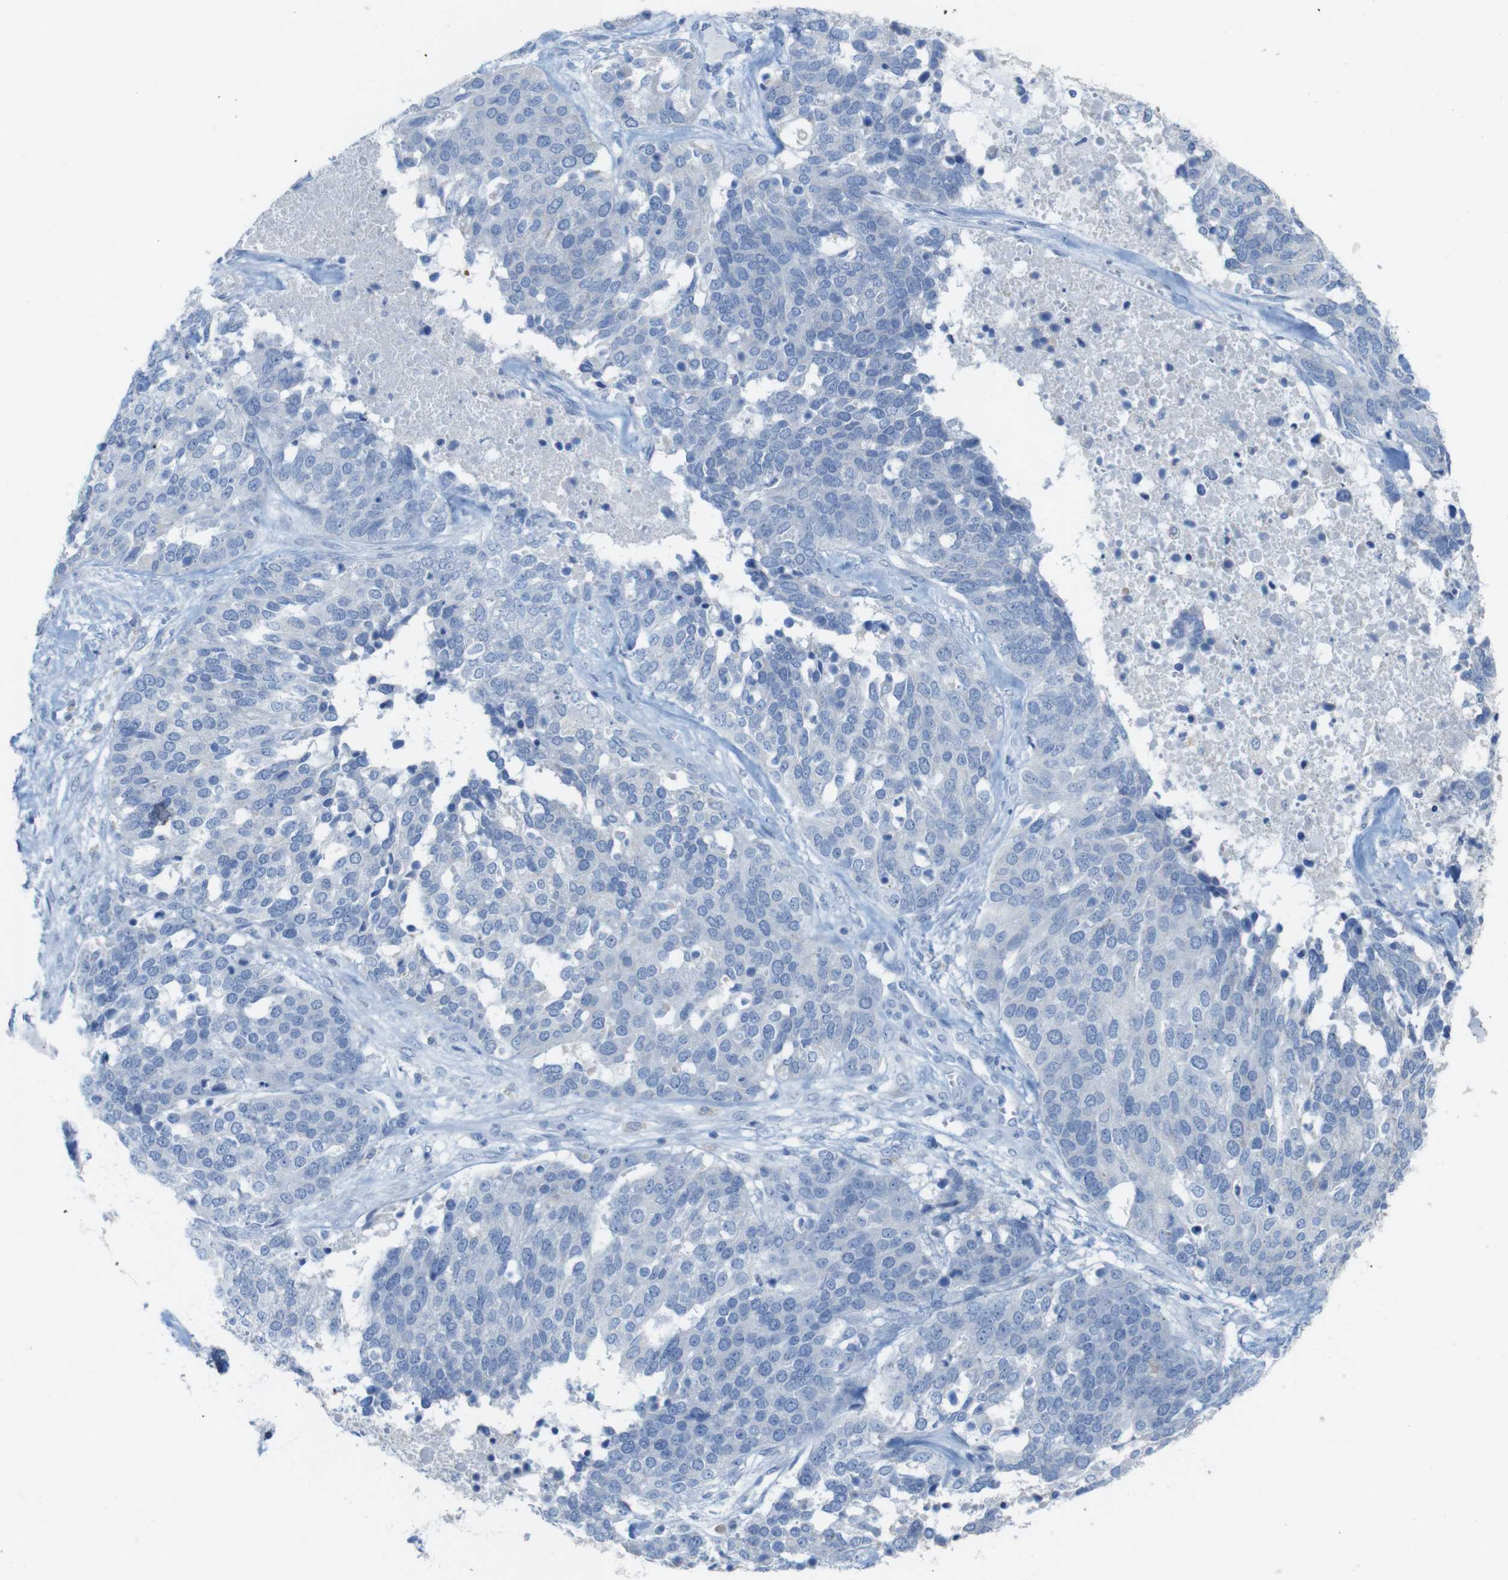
{"staining": {"intensity": "negative", "quantity": "none", "location": "none"}, "tissue": "ovarian cancer", "cell_type": "Tumor cells", "image_type": "cancer", "snomed": [{"axis": "morphology", "description": "Cystadenocarcinoma, serous, NOS"}, {"axis": "topography", "description": "Ovary"}], "caption": "Immunohistochemistry photomicrograph of neoplastic tissue: ovarian cancer stained with DAB exhibits no significant protein positivity in tumor cells.", "gene": "LAG3", "patient": {"sex": "female", "age": 44}}